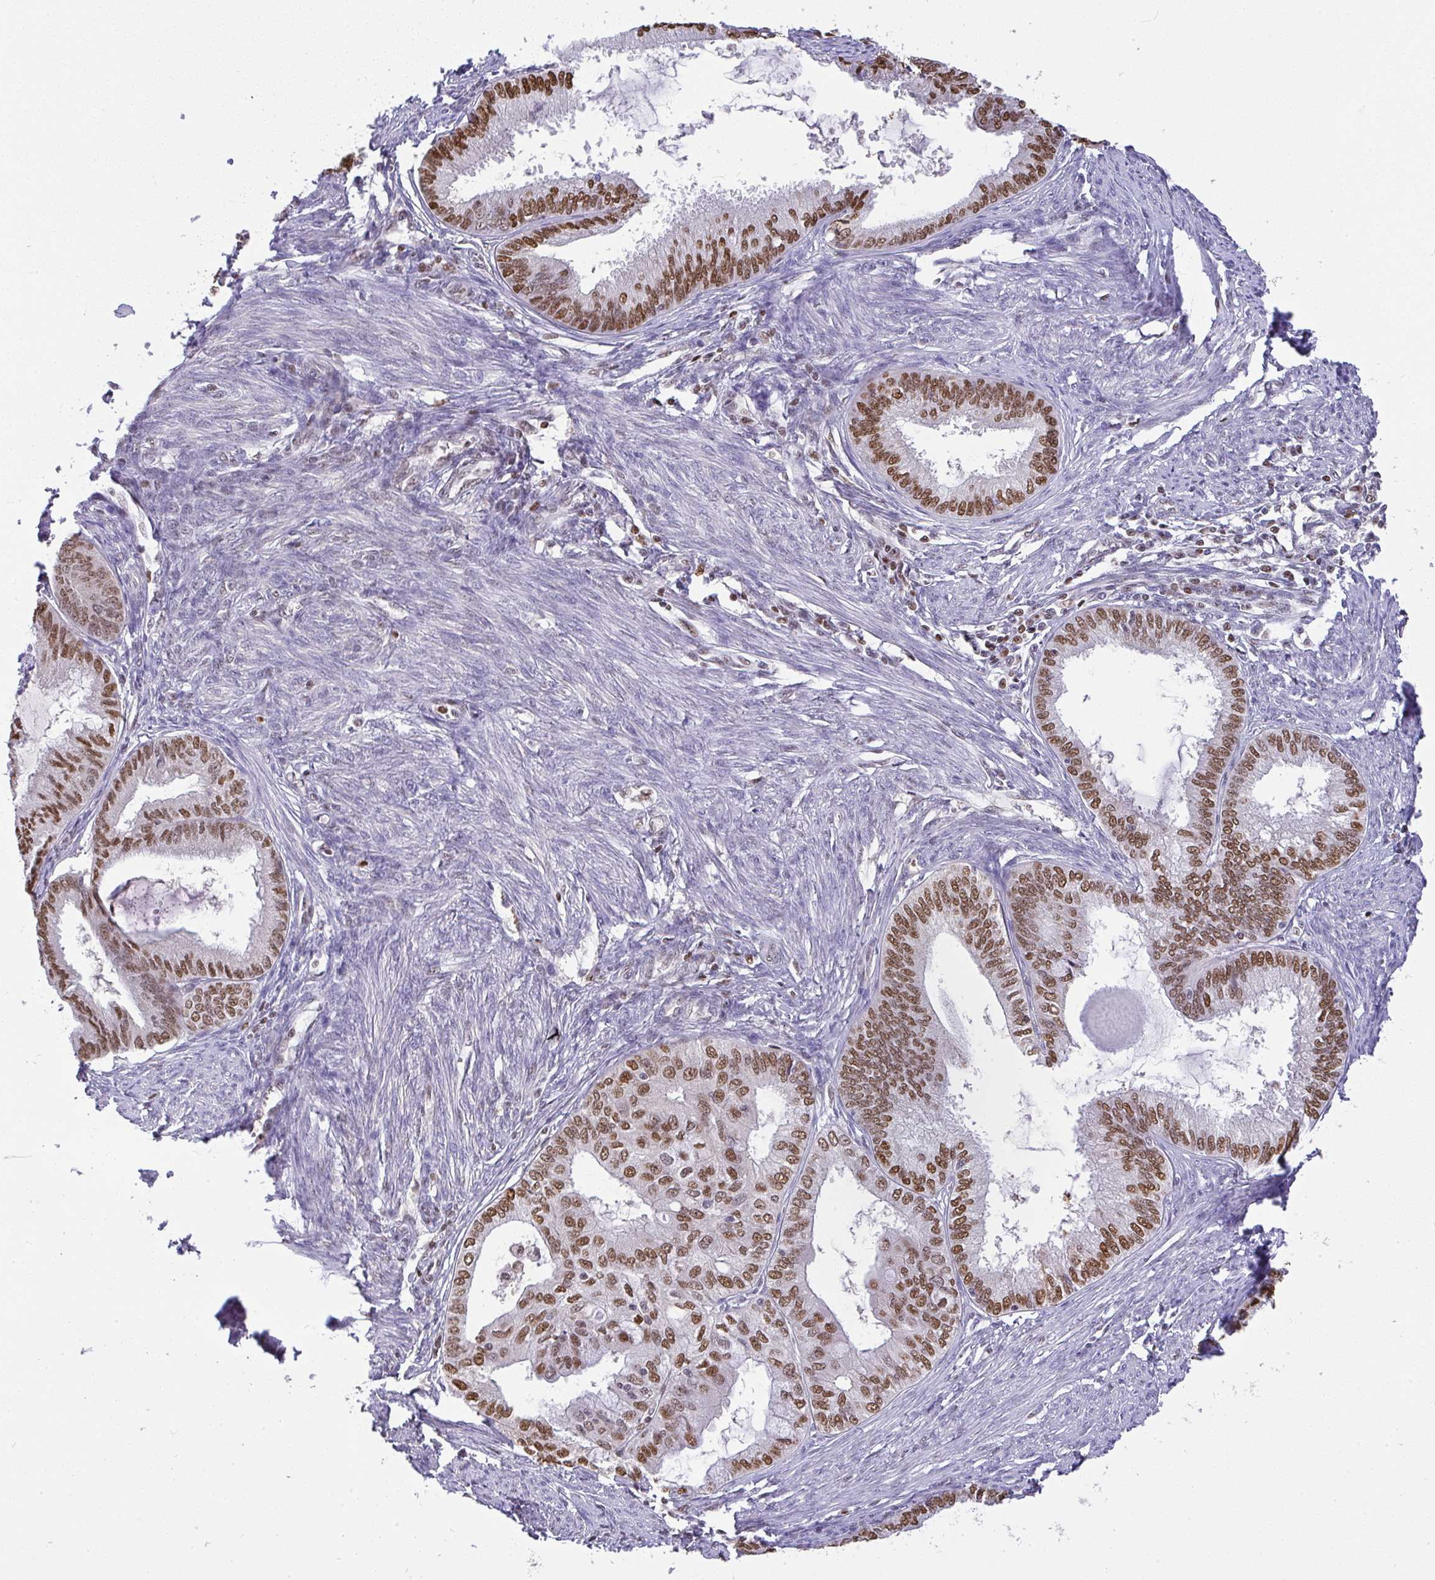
{"staining": {"intensity": "moderate", "quantity": ">75%", "location": "nuclear"}, "tissue": "endometrial cancer", "cell_type": "Tumor cells", "image_type": "cancer", "snomed": [{"axis": "morphology", "description": "Adenocarcinoma, NOS"}, {"axis": "topography", "description": "Endometrium"}], "caption": "A micrograph of endometrial cancer (adenocarcinoma) stained for a protein shows moderate nuclear brown staining in tumor cells.", "gene": "BBX", "patient": {"sex": "female", "age": 86}}